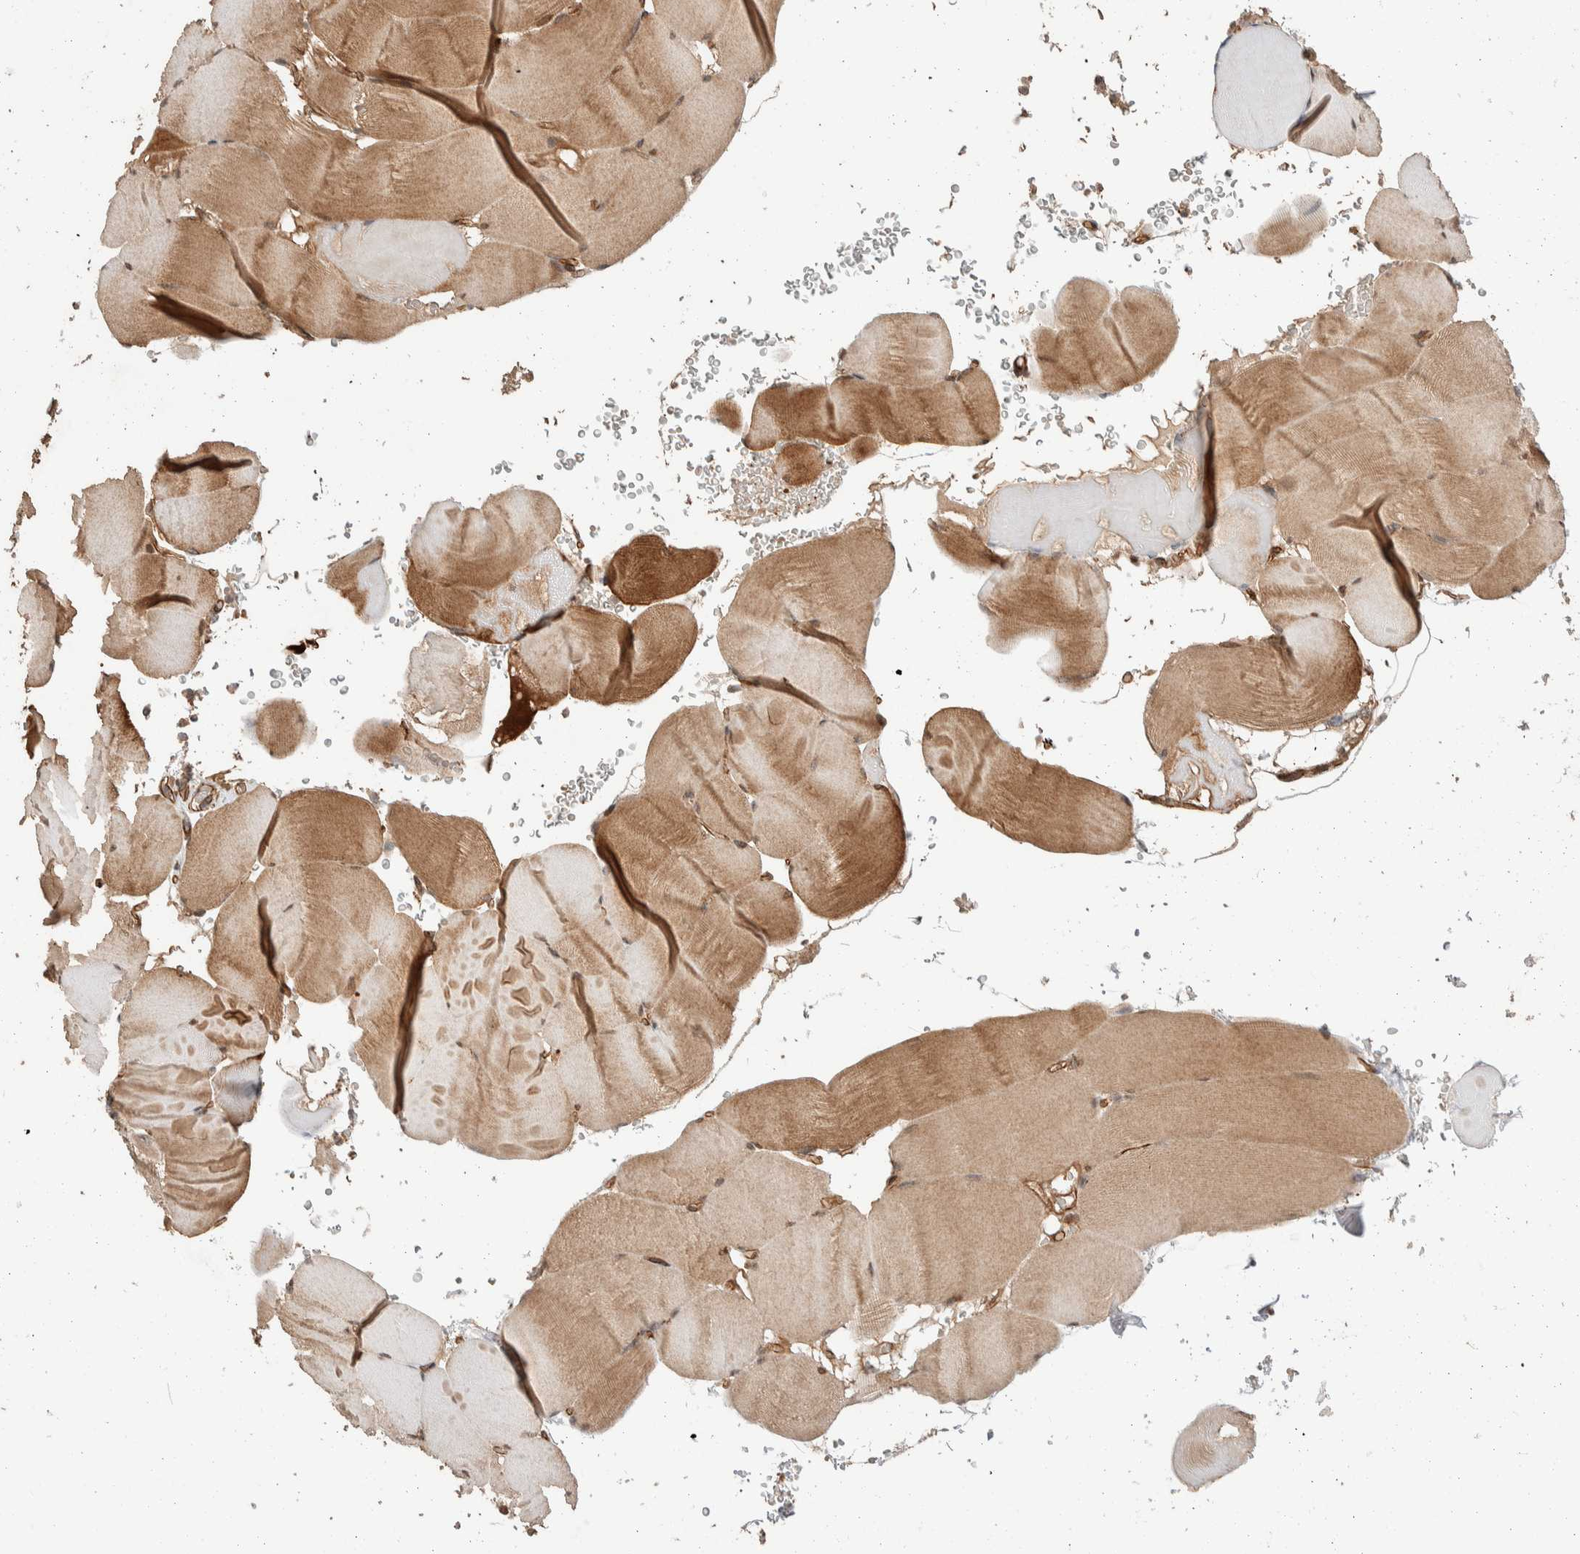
{"staining": {"intensity": "moderate", "quantity": ">75%", "location": "cytoplasmic/membranous"}, "tissue": "skeletal muscle", "cell_type": "Myocytes", "image_type": "normal", "snomed": [{"axis": "morphology", "description": "Normal tissue, NOS"}, {"axis": "topography", "description": "Skeletal muscle"}], "caption": "Immunohistochemical staining of unremarkable skeletal muscle demonstrates >75% levels of moderate cytoplasmic/membranous protein staining in approximately >75% of myocytes.", "gene": "ERC1", "patient": {"sex": "male", "age": 62}}